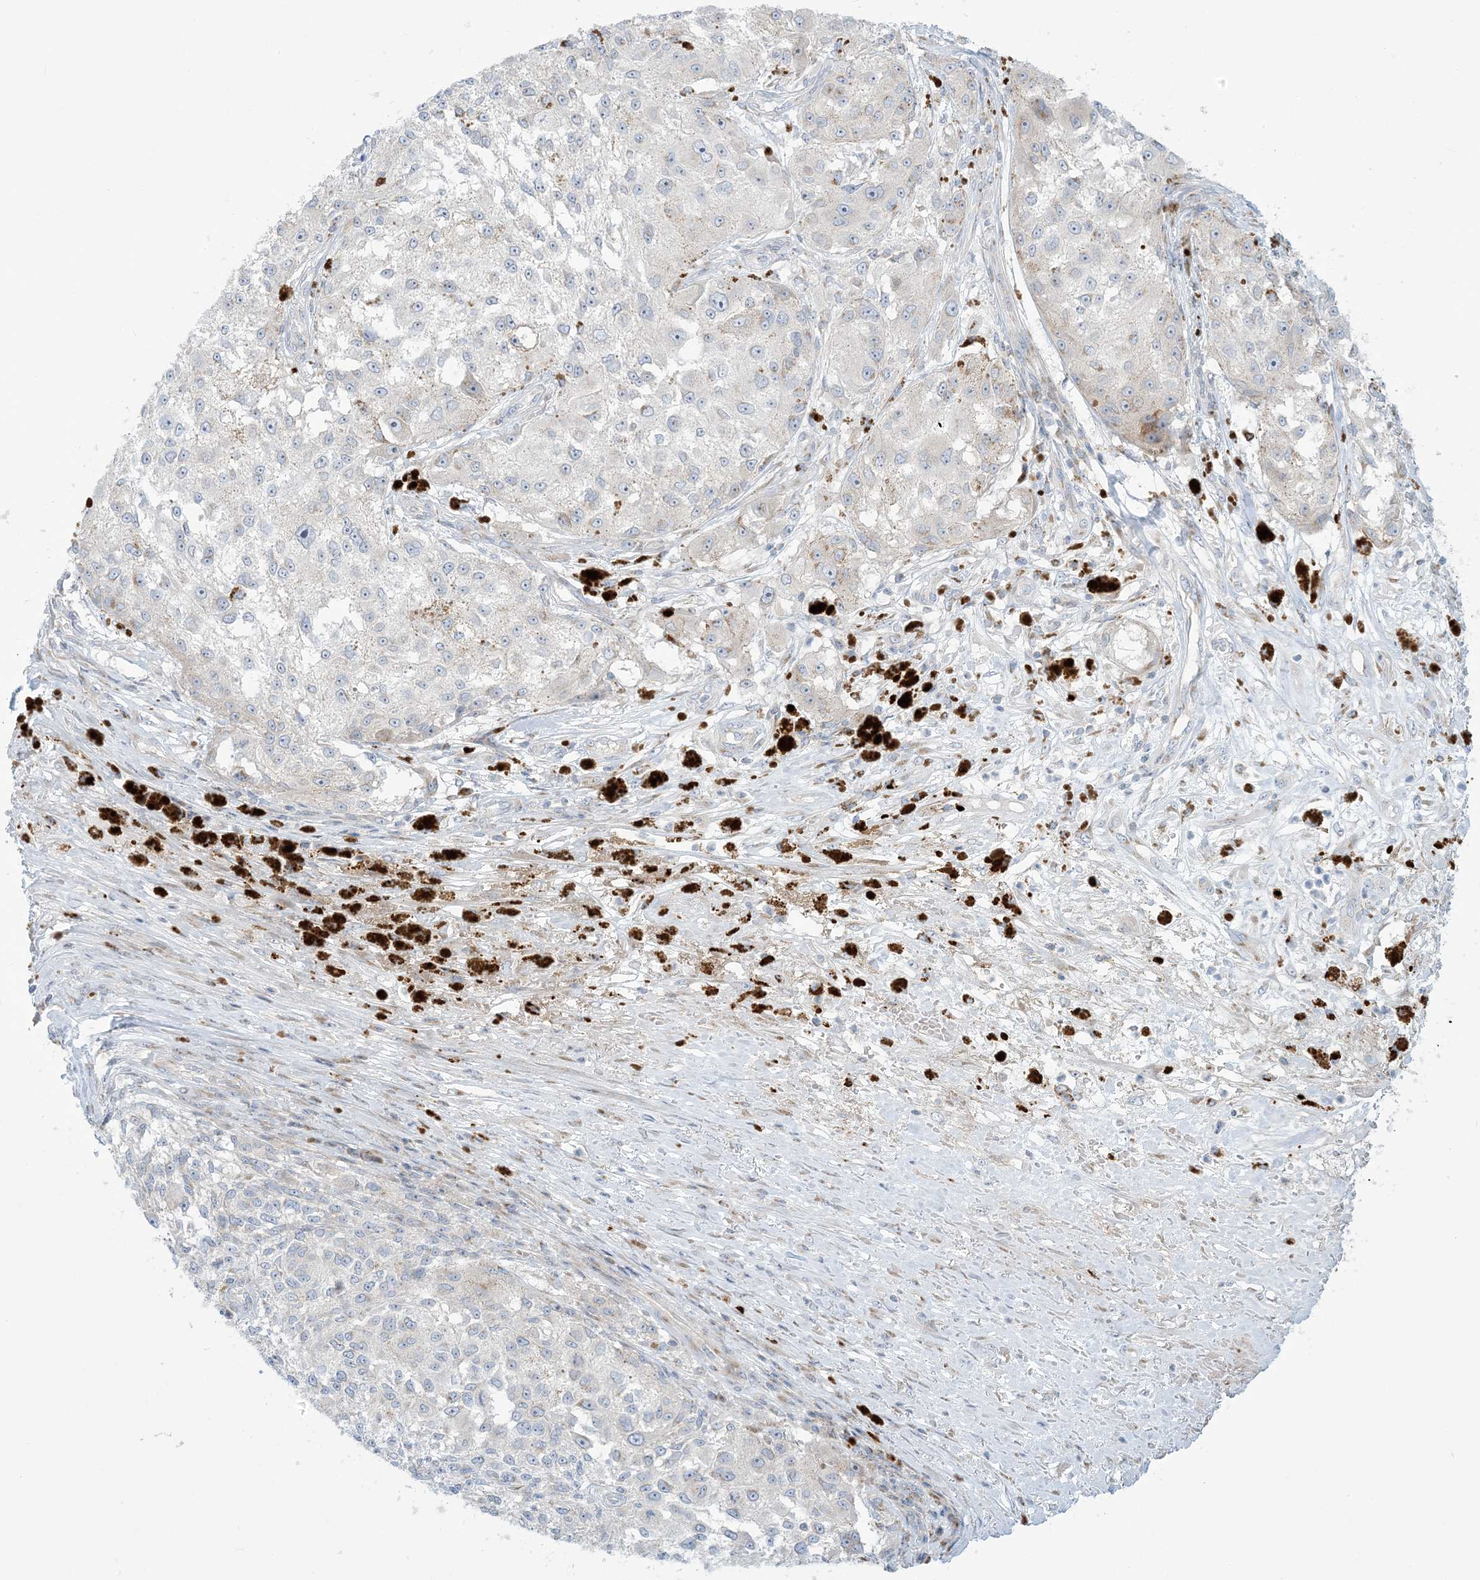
{"staining": {"intensity": "moderate", "quantity": "<25%", "location": "cytoplasmic/membranous"}, "tissue": "melanoma", "cell_type": "Tumor cells", "image_type": "cancer", "snomed": [{"axis": "morphology", "description": "Necrosis, NOS"}, {"axis": "morphology", "description": "Malignant melanoma, NOS"}, {"axis": "topography", "description": "Skin"}], "caption": "Protein staining demonstrates moderate cytoplasmic/membranous positivity in approximately <25% of tumor cells in melanoma. Using DAB (3,3'-diaminobenzidine) (brown) and hematoxylin (blue) stains, captured at high magnification using brightfield microscopy.", "gene": "AFTPH", "patient": {"sex": "female", "age": 87}}